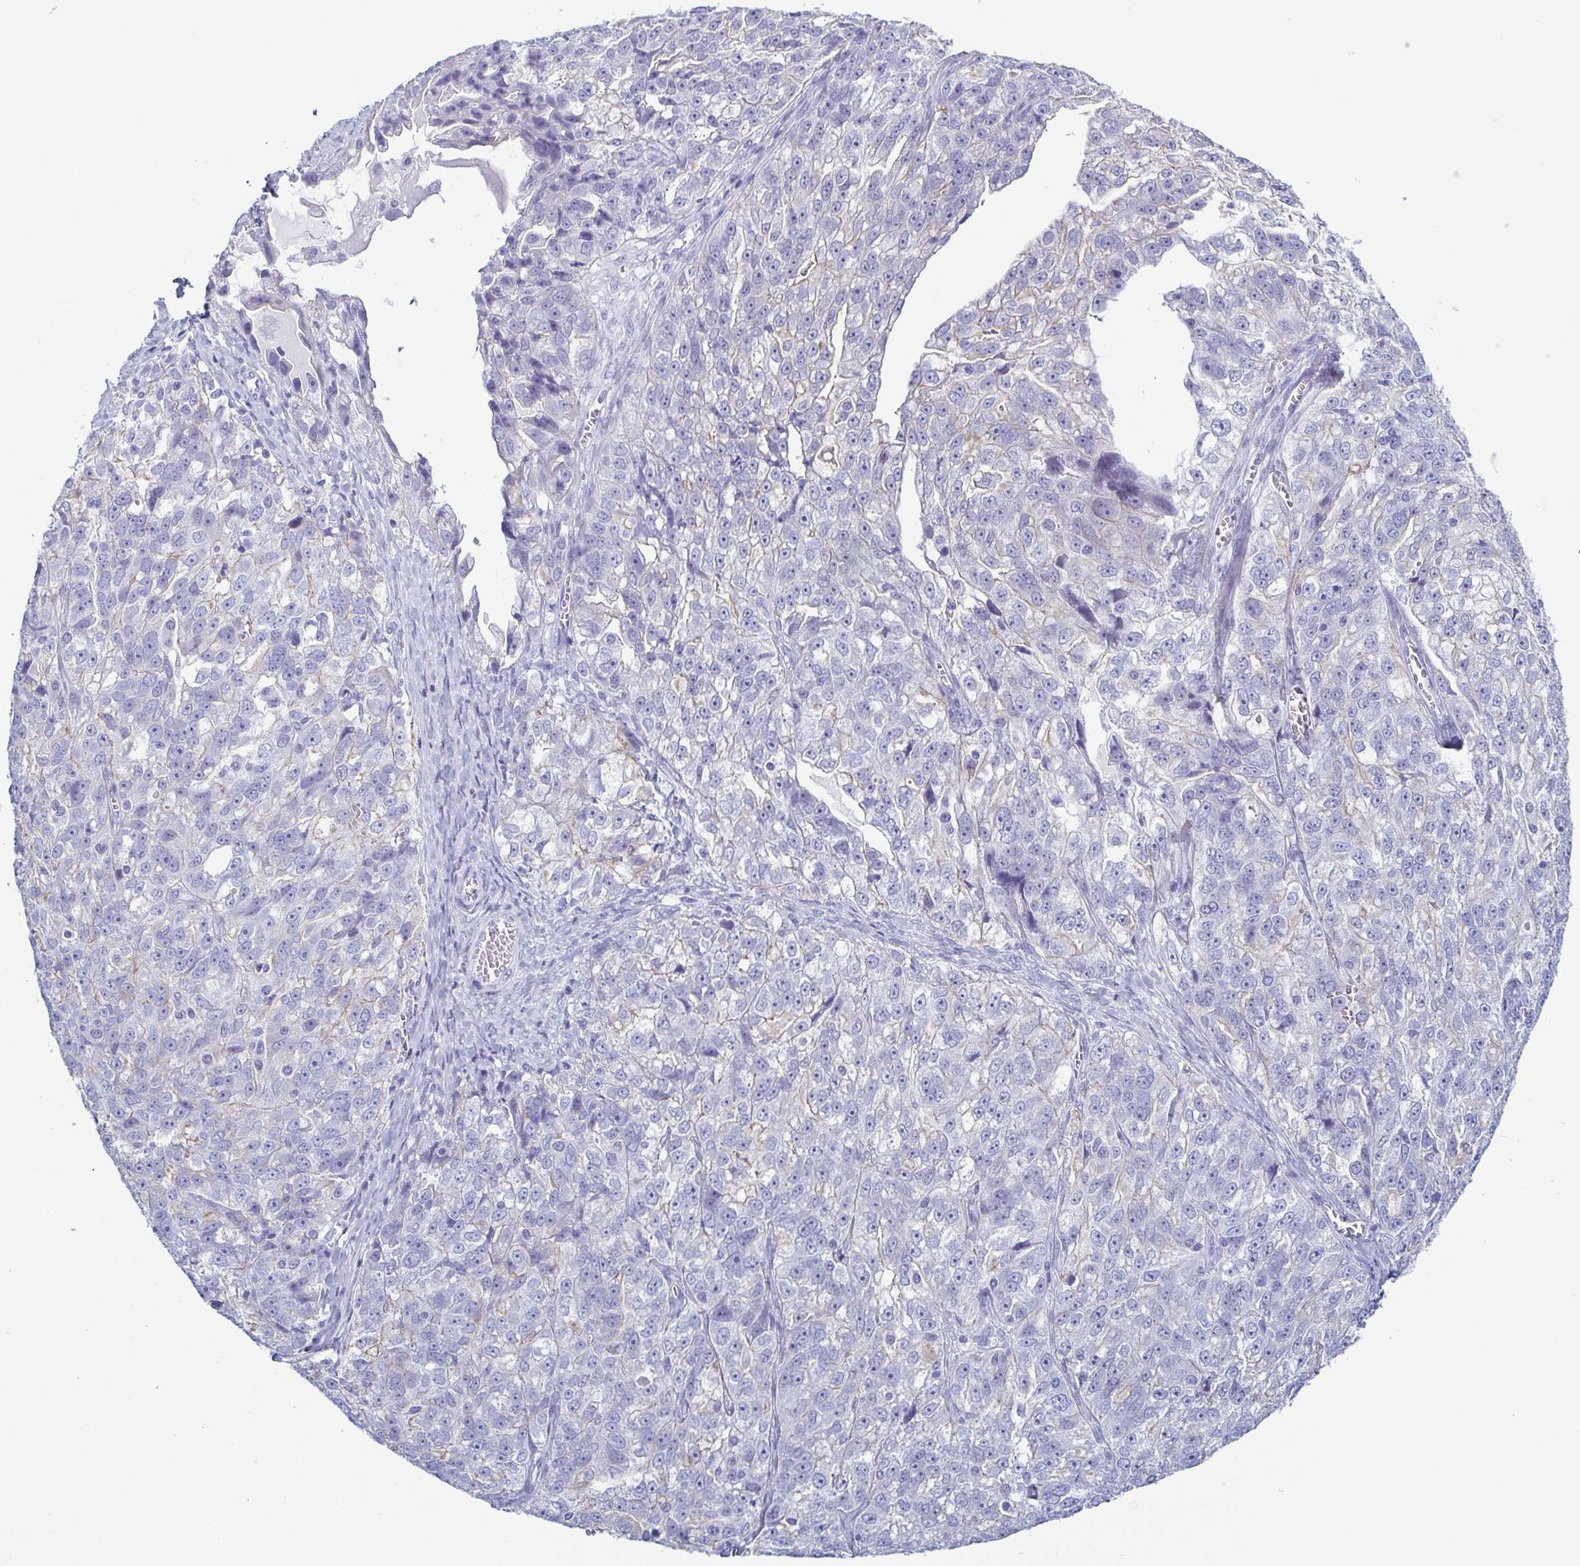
{"staining": {"intensity": "negative", "quantity": "none", "location": "none"}, "tissue": "ovarian cancer", "cell_type": "Tumor cells", "image_type": "cancer", "snomed": [{"axis": "morphology", "description": "Cystadenocarcinoma, serous, NOS"}, {"axis": "topography", "description": "Ovary"}], "caption": "Protein analysis of ovarian cancer (serous cystadenocarcinoma) shows no significant positivity in tumor cells.", "gene": "KRT10", "patient": {"sex": "female", "age": 51}}